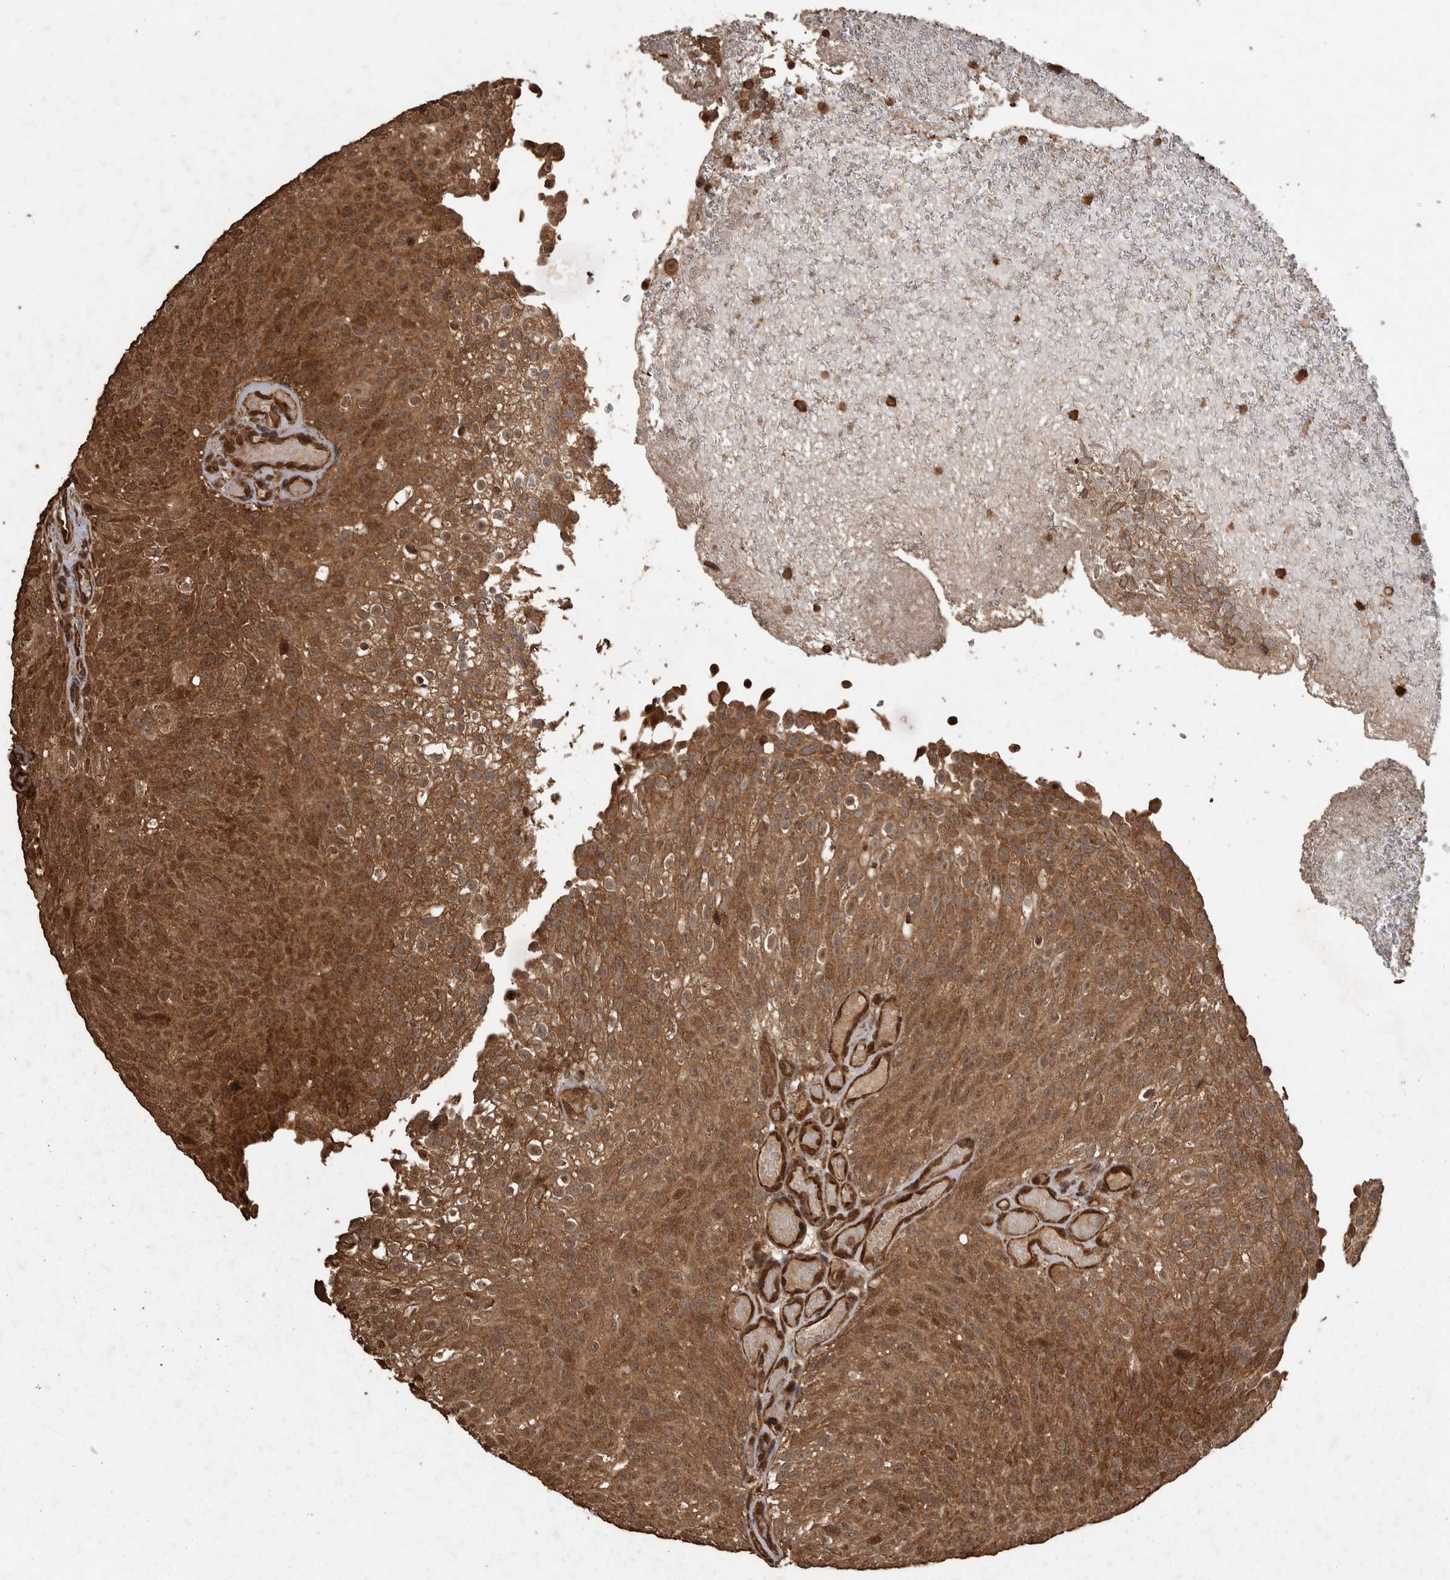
{"staining": {"intensity": "strong", "quantity": ">75%", "location": "cytoplasmic/membranous"}, "tissue": "urothelial cancer", "cell_type": "Tumor cells", "image_type": "cancer", "snomed": [{"axis": "morphology", "description": "Urothelial carcinoma, Low grade"}, {"axis": "topography", "description": "Urinary bladder"}], "caption": "Immunohistochemistry (IHC) (DAB (3,3'-diaminobenzidine)) staining of urothelial cancer reveals strong cytoplasmic/membranous protein expression in approximately >75% of tumor cells. (DAB = brown stain, brightfield microscopy at high magnification).", "gene": "PINK1", "patient": {"sex": "male", "age": 78}}